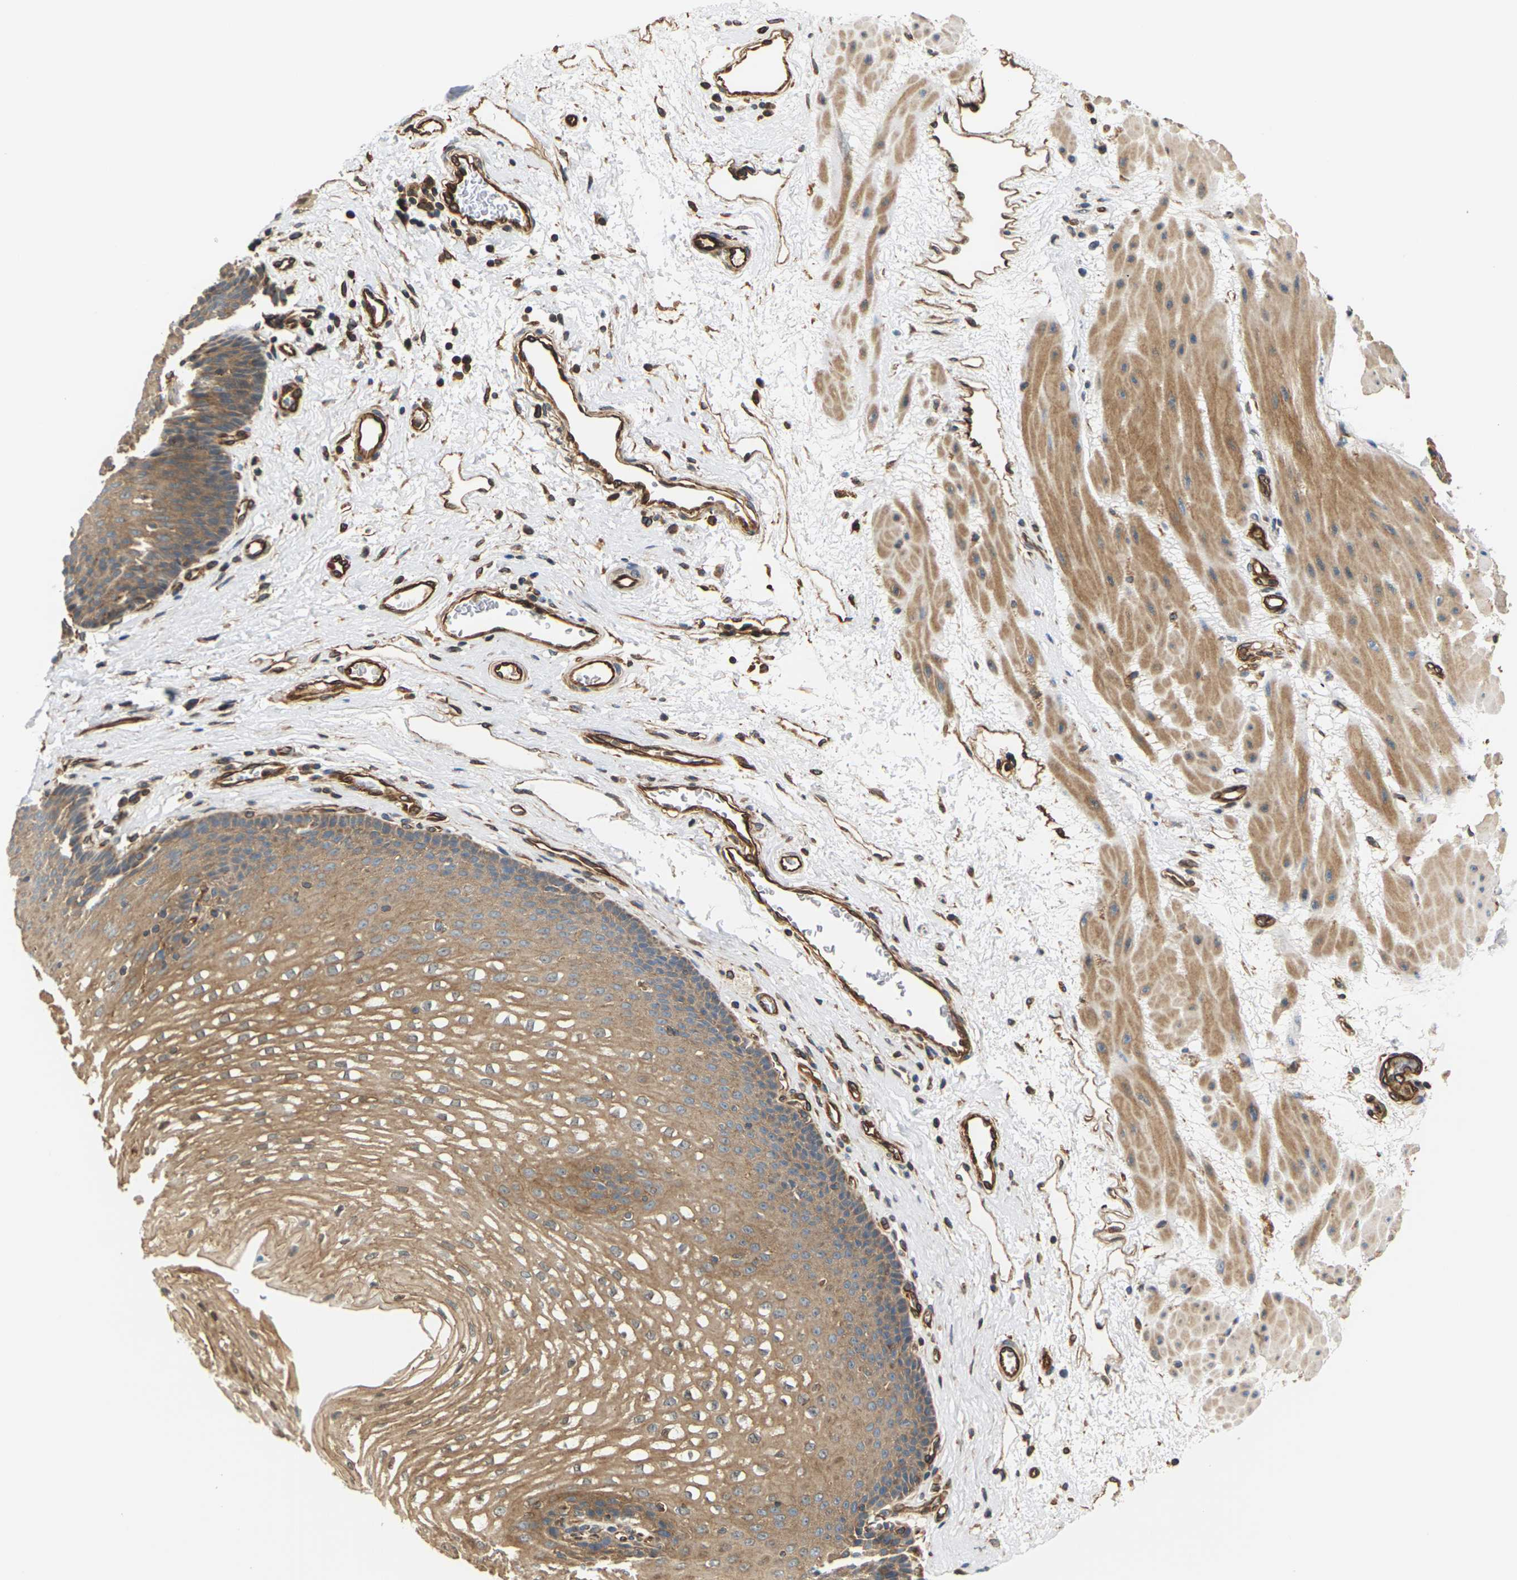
{"staining": {"intensity": "moderate", "quantity": ">75%", "location": "cytoplasmic/membranous"}, "tissue": "esophagus", "cell_type": "Squamous epithelial cells", "image_type": "normal", "snomed": [{"axis": "morphology", "description": "Normal tissue, NOS"}, {"axis": "topography", "description": "Esophagus"}], "caption": "This image exhibits IHC staining of normal esophagus, with medium moderate cytoplasmic/membranous positivity in approximately >75% of squamous epithelial cells.", "gene": "PCDHB4", "patient": {"sex": "male", "age": 48}}